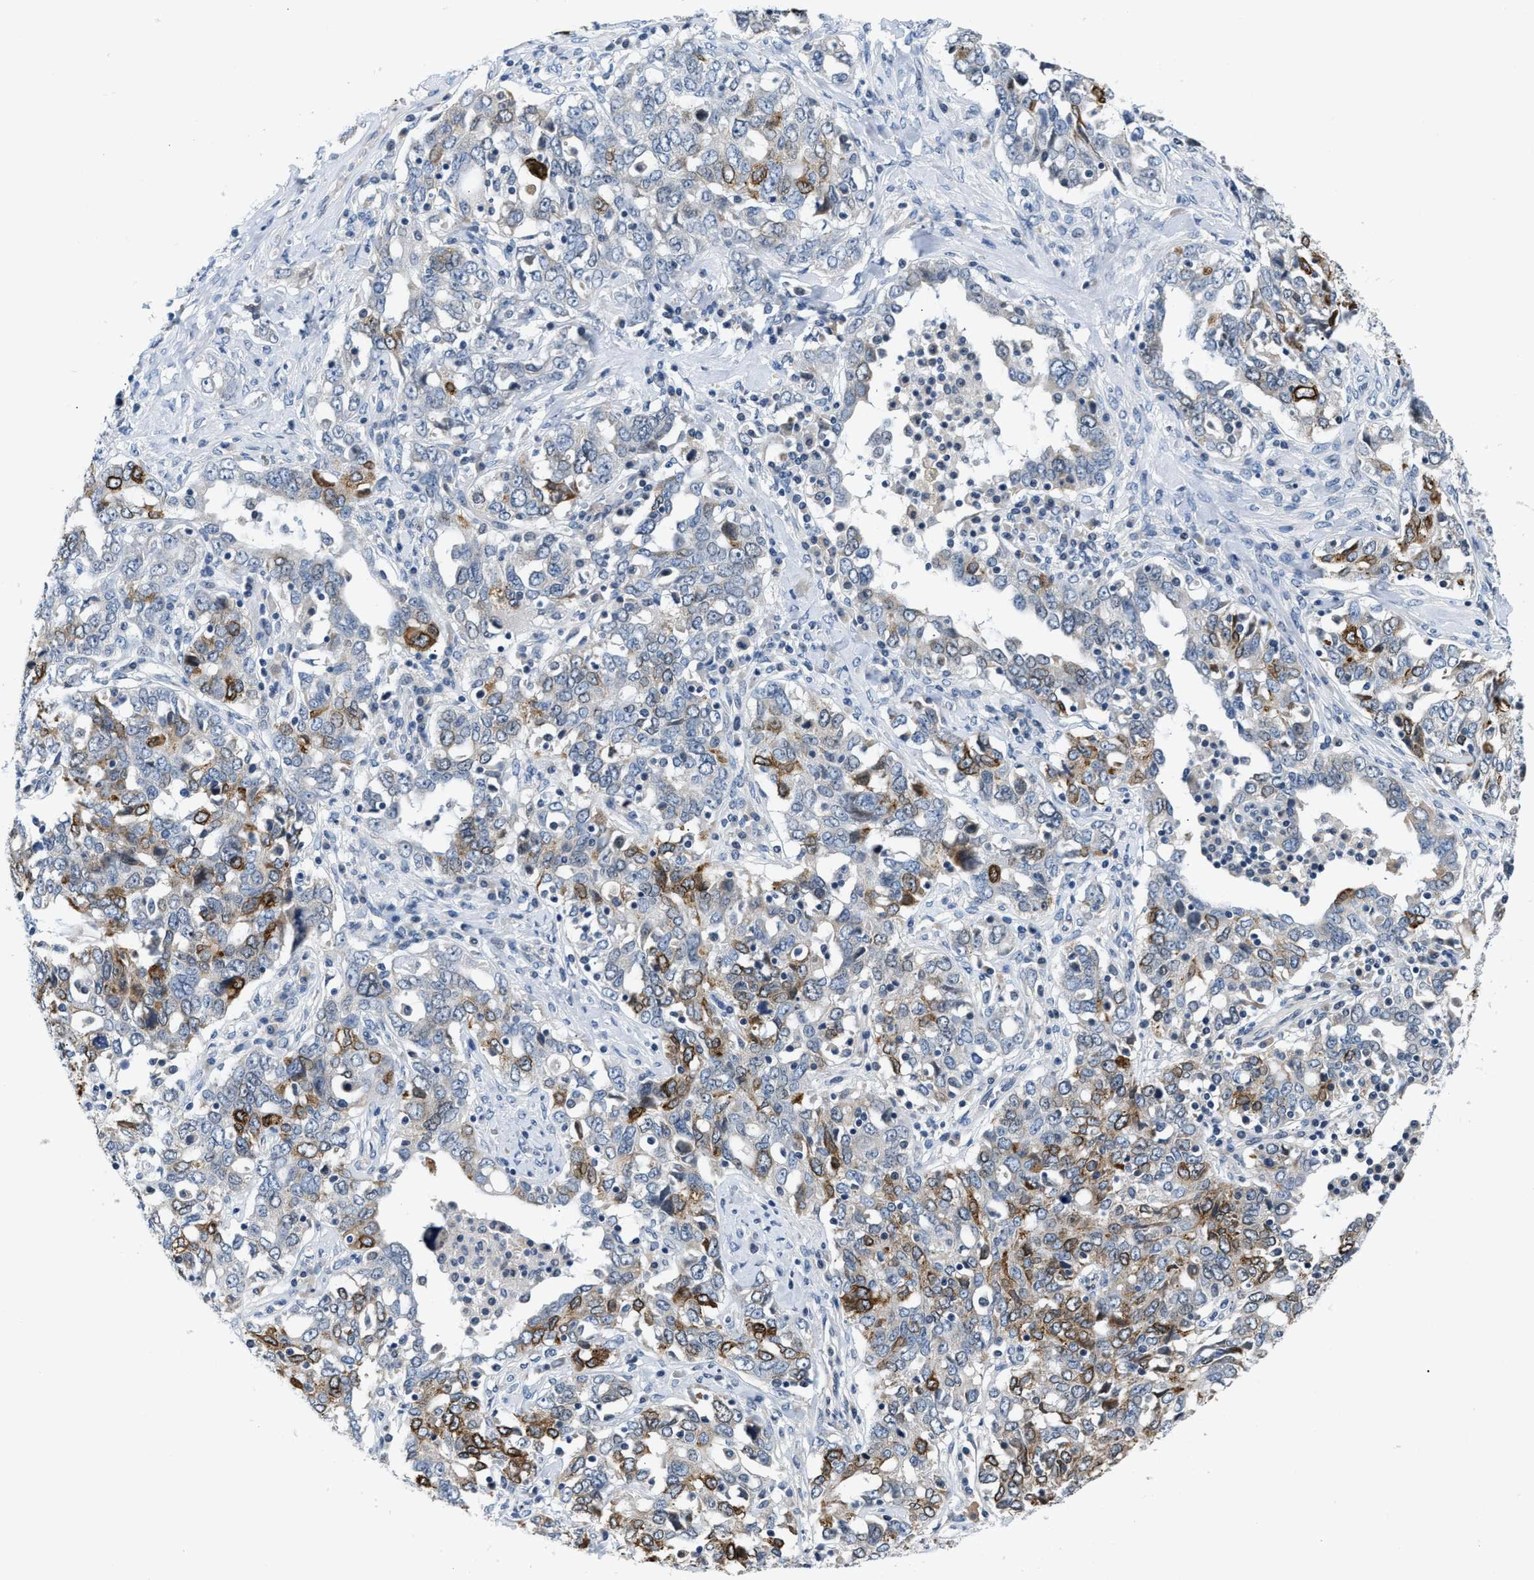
{"staining": {"intensity": "moderate", "quantity": "<25%", "location": "cytoplasmic/membranous"}, "tissue": "ovarian cancer", "cell_type": "Tumor cells", "image_type": "cancer", "snomed": [{"axis": "morphology", "description": "Carcinoma, endometroid"}, {"axis": "topography", "description": "Ovary"}], "caption": "The immunohistochemical stain labels moderate cytoplasmic/membranous positivity in tumor cells of ovarian cancer (endometroid carcinoma) tissue. (DAB IHC with brightfield microscopy, high magnification).", "gene": "CLGN", "patient": {"sex": "female", "age": 62}}